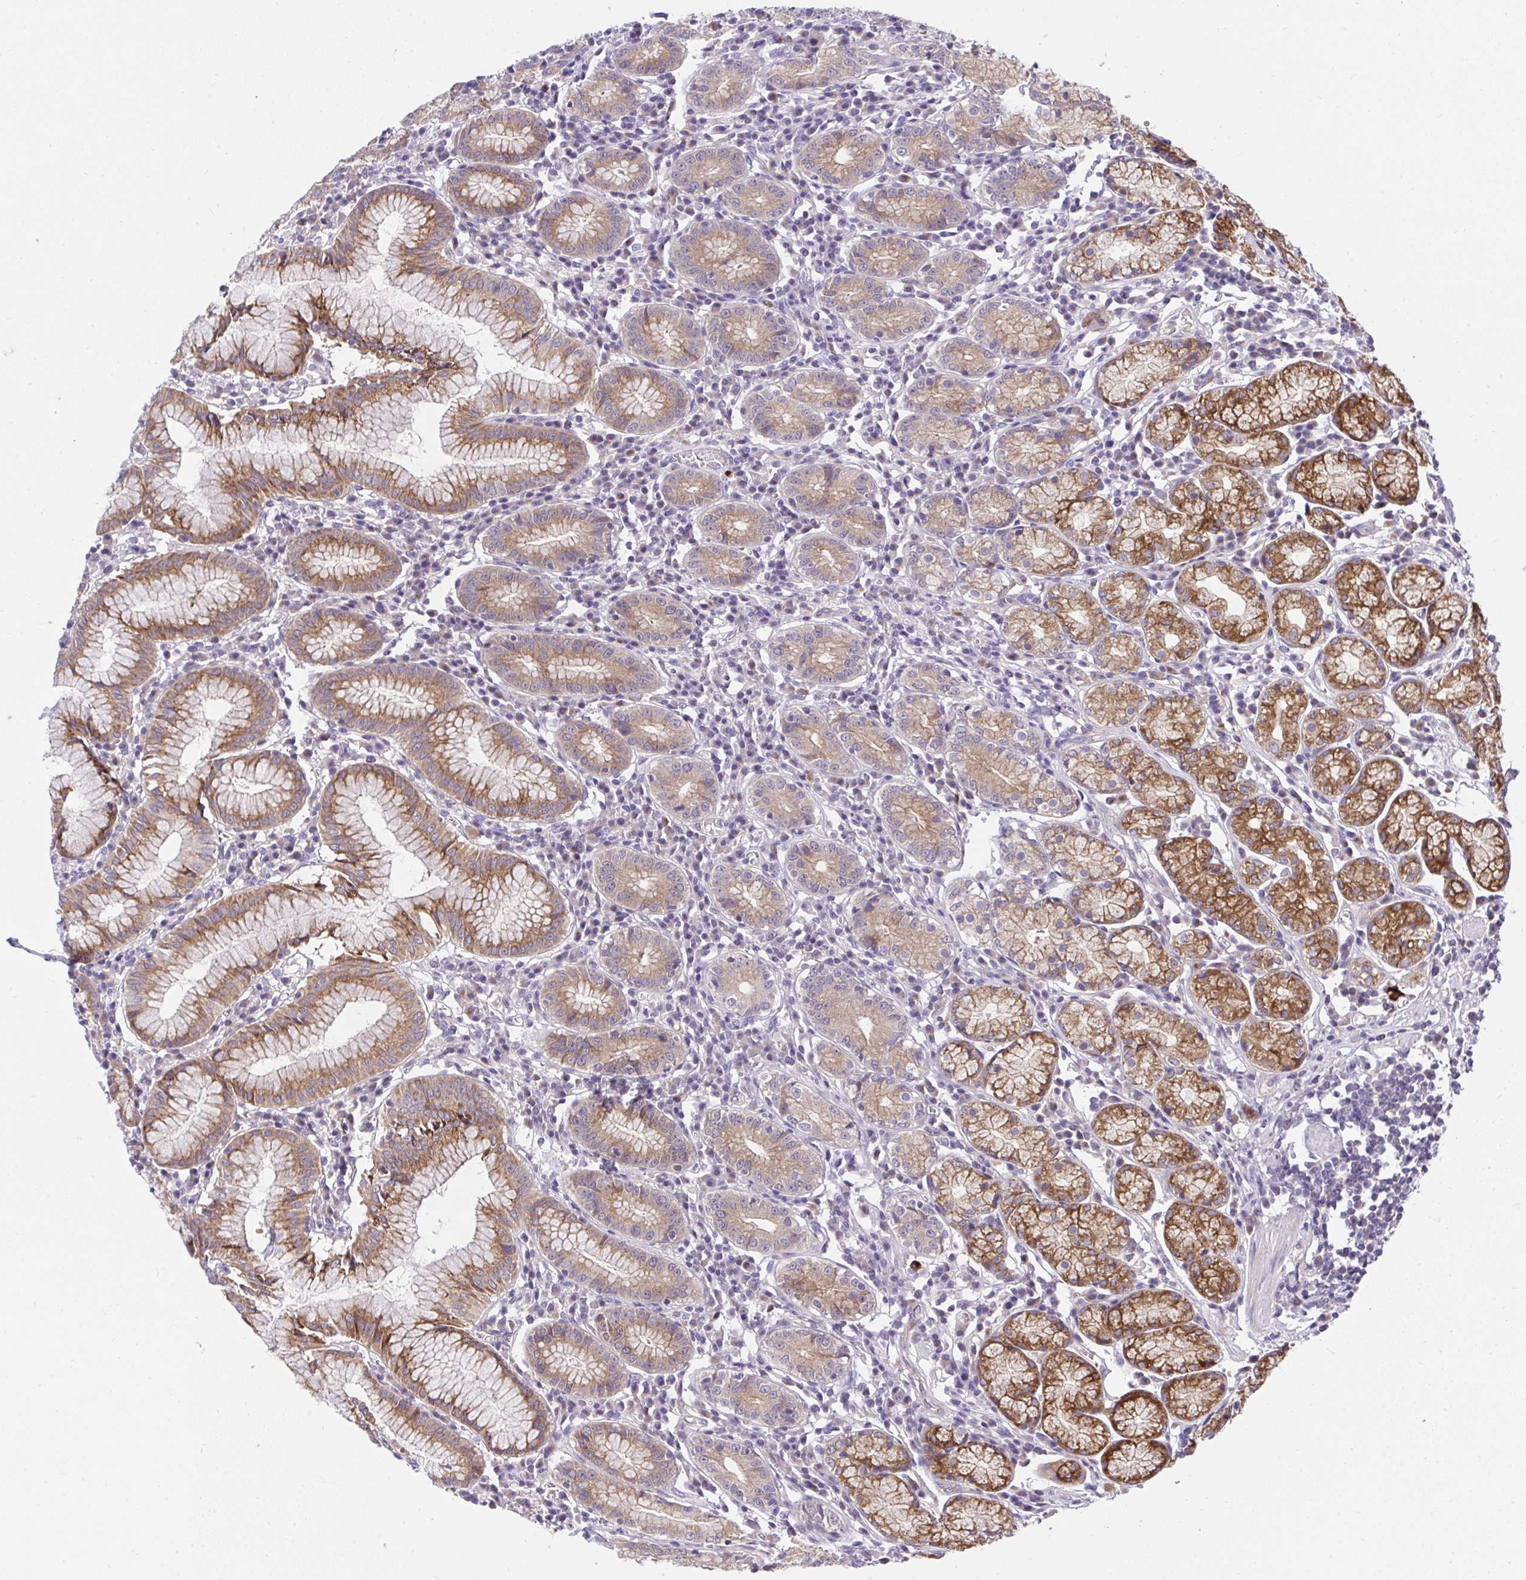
{"staining": {"intensity": "moderate", "quantity": ">75%", "location": "cytoplasmic/membranous"}, "tissue": "stomach", "cell_type": "Glandular cells", "image_type": "normal", "snomed": [{"axis": "morphology", "description": "Normal tissue, NOS"}, {"axis": "topography", "description": "Stomach"}], "caption": "About >75% of glandular cells in benign human stomach exhibit moderate cytoplasmic/membranous protein staining as visualized by brown immunohistochemical staining.", "gene": "CHIA", "patient": {"sex": "male", "age": 55}}